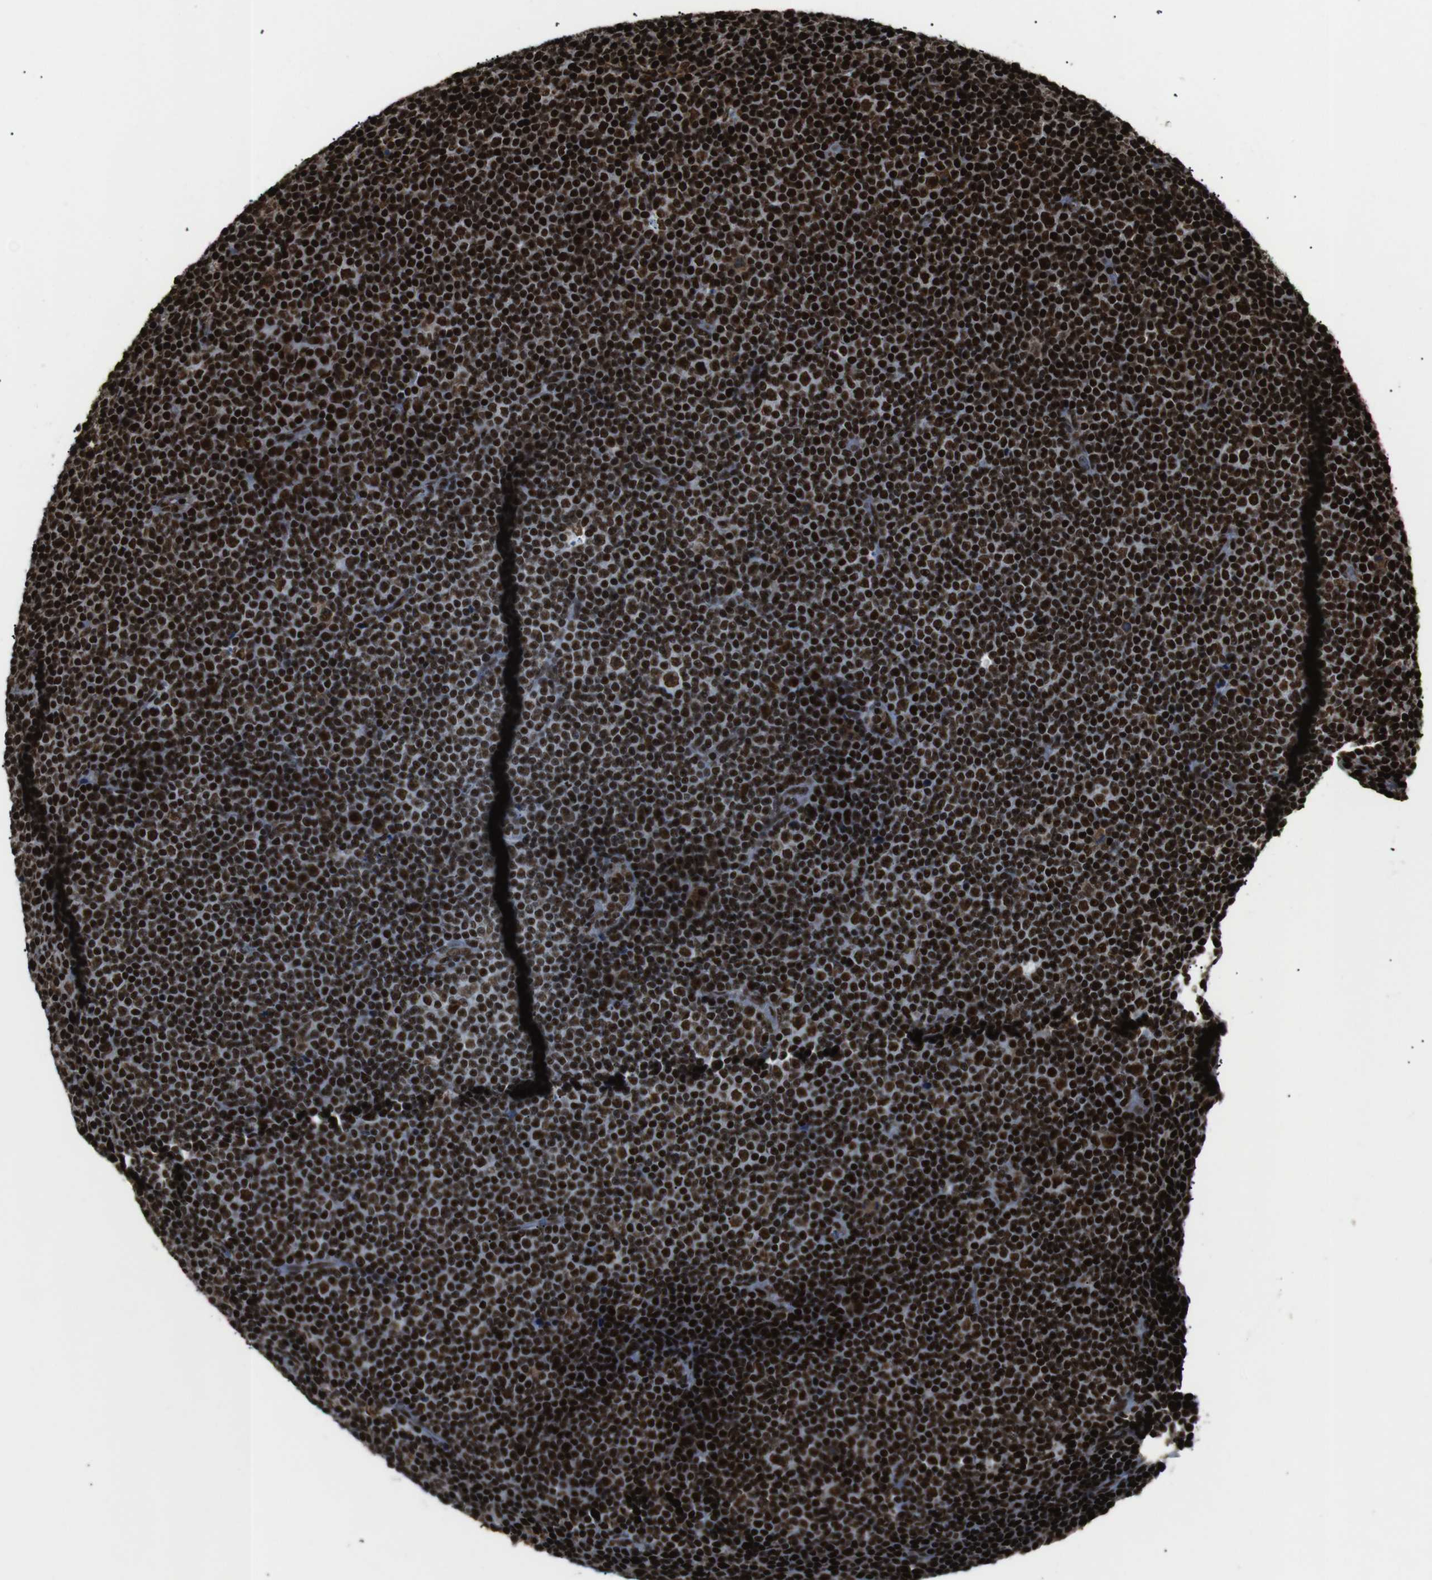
{"staining": {"intensity": "strong", "quantity": ">75%", "location": "nuclear"}, "tissue": "lymphoma", "cell_type": "Tumor cells", "image_type": "cancer", "snomed": [{"axis": "morphology", "description": "Malignant lymphoma, non-Hodgkin's type, Low grade"}, {"axis": "topography", "description": "Lymph node"}], "caption": "Immunohistochemistry of human lymphoma displays high levels of strong nuclear expression in about >75% of tumor cells.", "gene": "HNRNPU", "patient": {"sex": "female", "age": 67}}